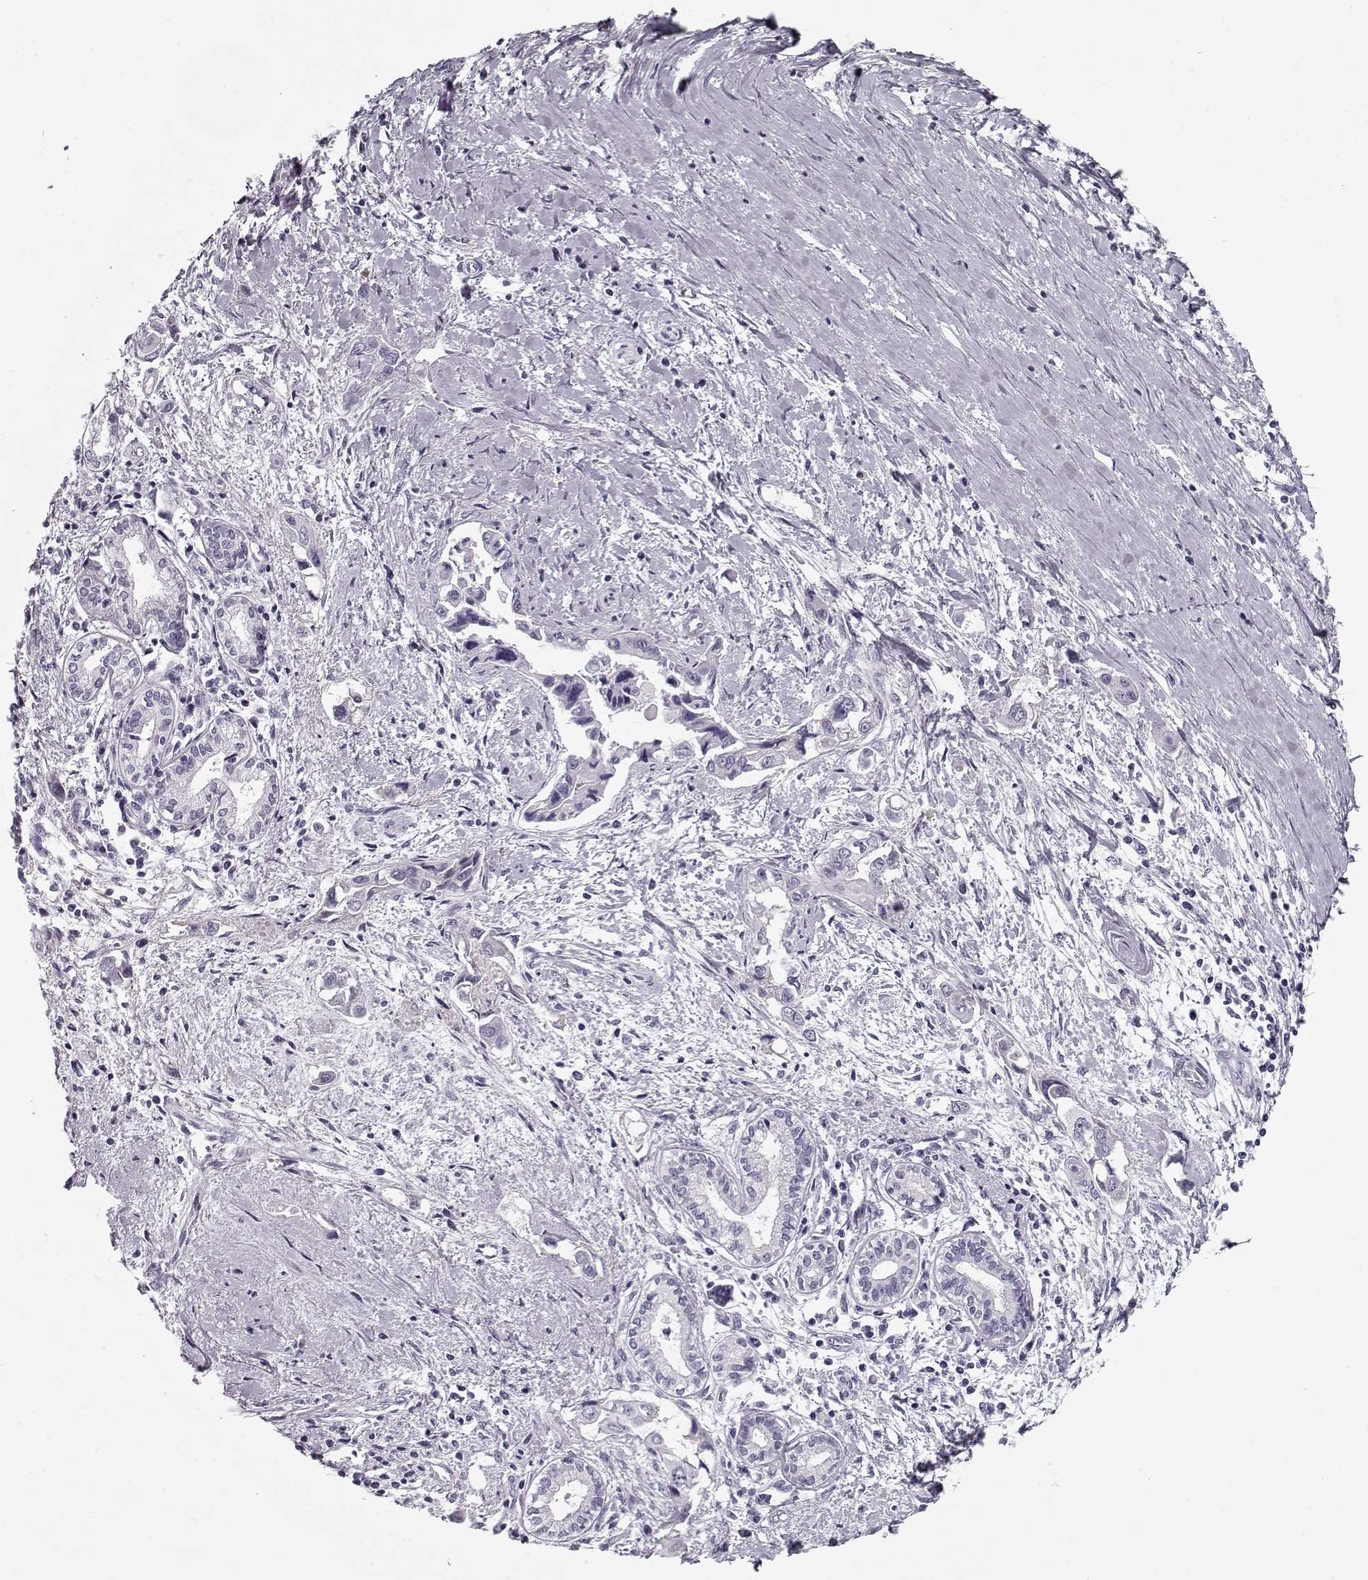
{"staining": {"intensity": "negative", "quantity": "none", "location": "none"}, "tissue": "pancreatic cancer", "cell_type": "Tumor cells", "image_type": "cancer", "snomed": [{"axis": "morphology", "description": "Adenocarcinoma, NOS"}, {"axis": "topography", "description": "Pancreas"}], "caption": "Tumor cells are negative for brown protein staining in pancreatic cancer (adenocarcinoma).", "gene": "CCDC136", "patient": {"sex": "male", "age": 60}}